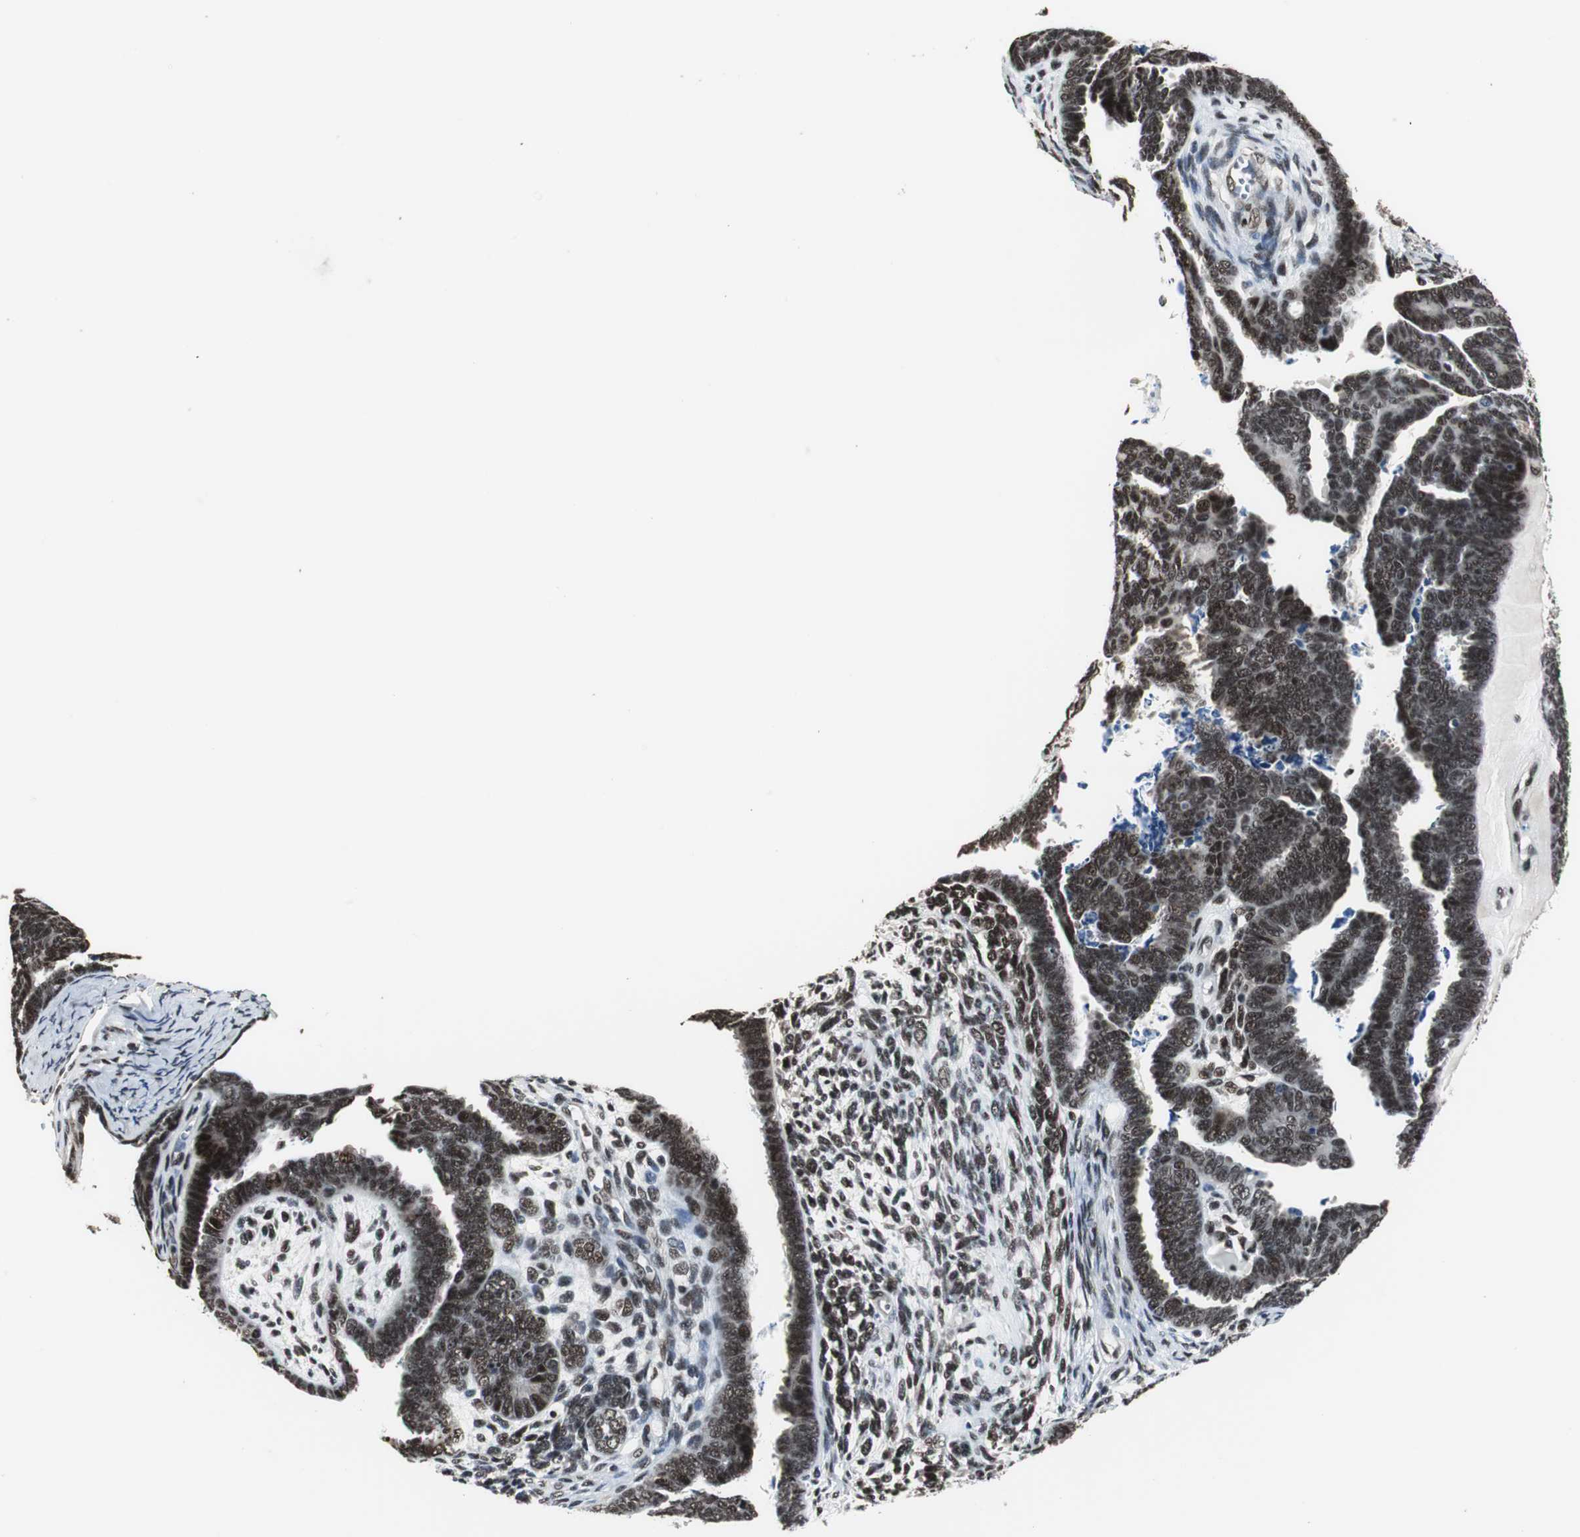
{"staining": {"intensity": "strong", "quantity": ">75%", "location": "nuclear"}, "tissue": "endometrial cancer", "cell_type": "Tumor cells", "image_type": "cancer", "snomed": [{"axis": "morphology", "description": "Neoplasm, malignant, NOS"}, {"axis": "topography", "description": "Endometrium"}], "caption": "Immunohistochemistry photomicrograph of endometrial cancer stained for a protein (brown), which shows high levels of strong nuclear staining in about >75% of tumor cells.", "gene": "CDK9", "patient": {"sex": "female", "age": 74}}